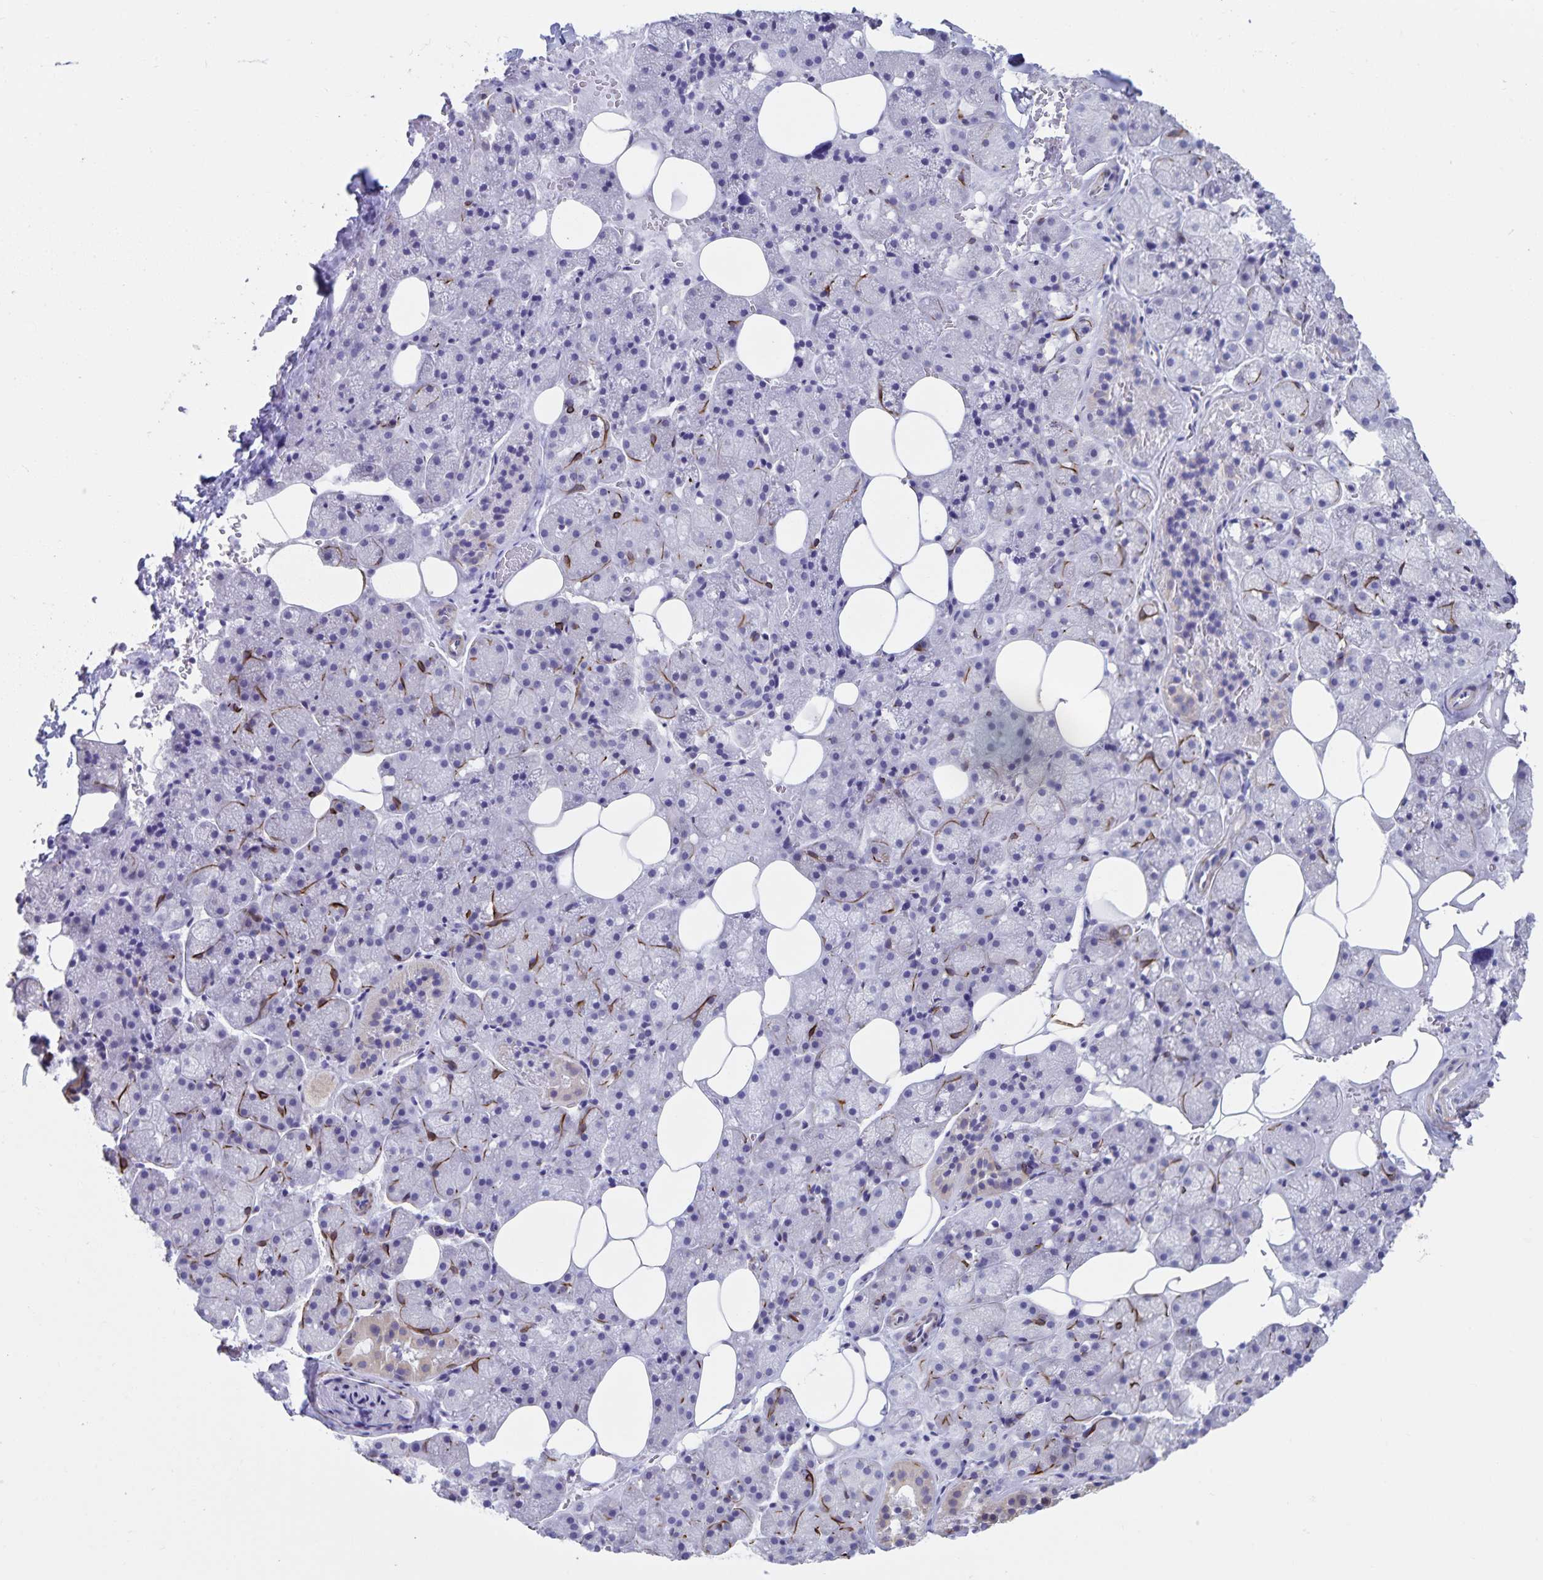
{"staining": {"intensity": "weak", "quantity": "<25%", "location": "cytoplasmic/membranous"}, "tissue": "salivary gland", "cell_type": "Glandular cells", "image_type": "normal", "snomed": [{"axis": "morphology", "description": "Normal tissue, NOS"}, {"axis": "topography", "description": "Salivary gland"}, {"axis": "topography", "description": "Peripheral nerve tissue"}], "caption": "DAB (3,3'-diaminobenzidine) immunohistochemical staining of unremarkable salivary gland exhibits no significant positivity in glandular cells.", "gene": "SYNM", "patient": {"sex": "male", "age": 38}}